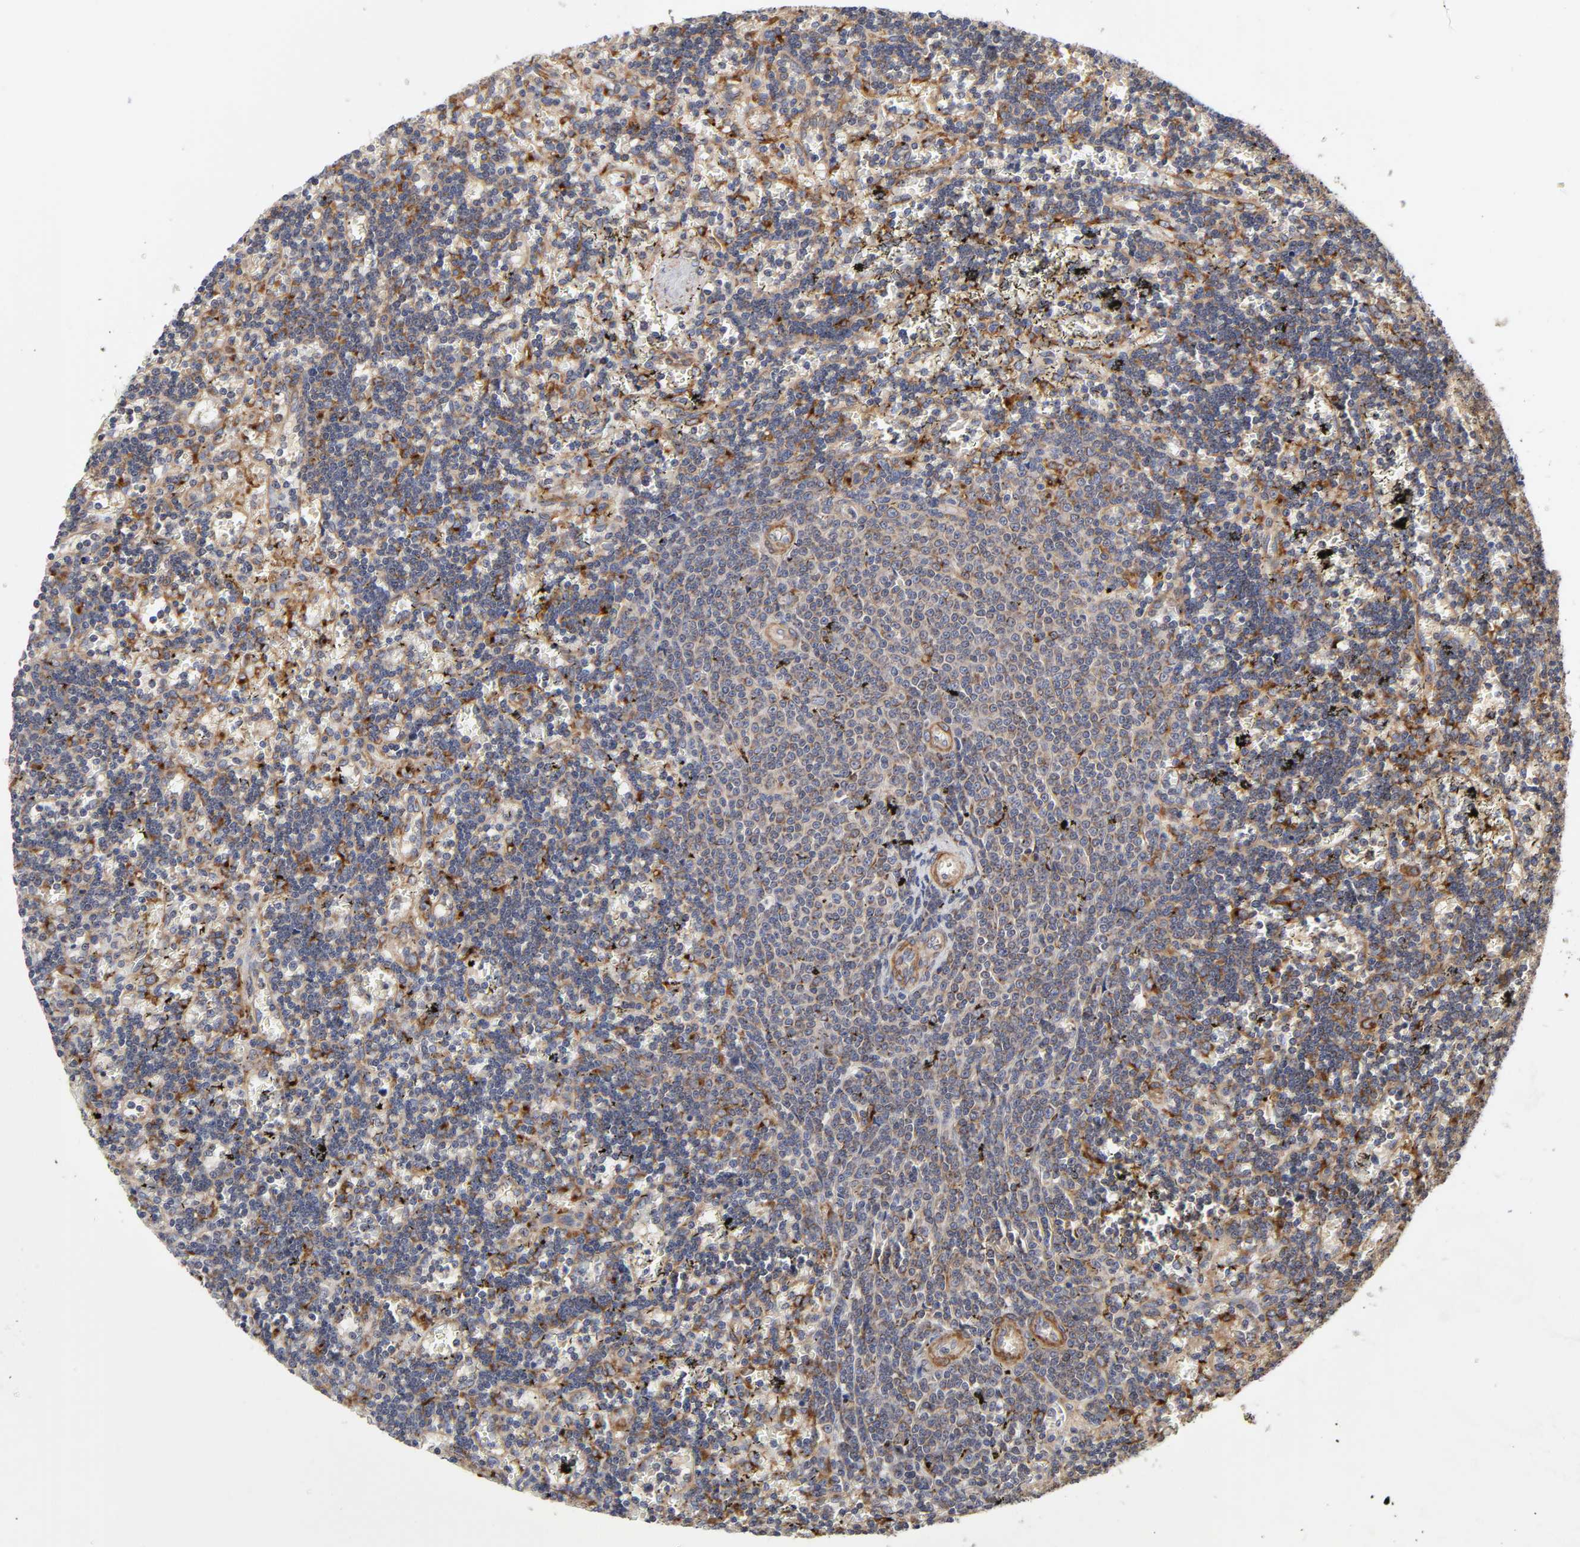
{"staining": {"intensity": "weak", "quantity": "25%-75%", "location": "cytoplasmic/membranous"}, "tissue": "lymphoma", "cell_type": "Tumor cells", "image_type": "cancer", "snomed": [{"axis": "morphology", "description": "Malignant lymphoma, non-Hodgkin's type, Low grade"}, {"axis": "topography", "description": "Spleen"}], "caption": "Human lymphoma stained for a protein (brown) shows weak cytoplasmic/membranous positive expression in approximately 25%-75% of tumor cells.", "gene": "GNPTG", "patient": {"sex": "male", "age": 60}}